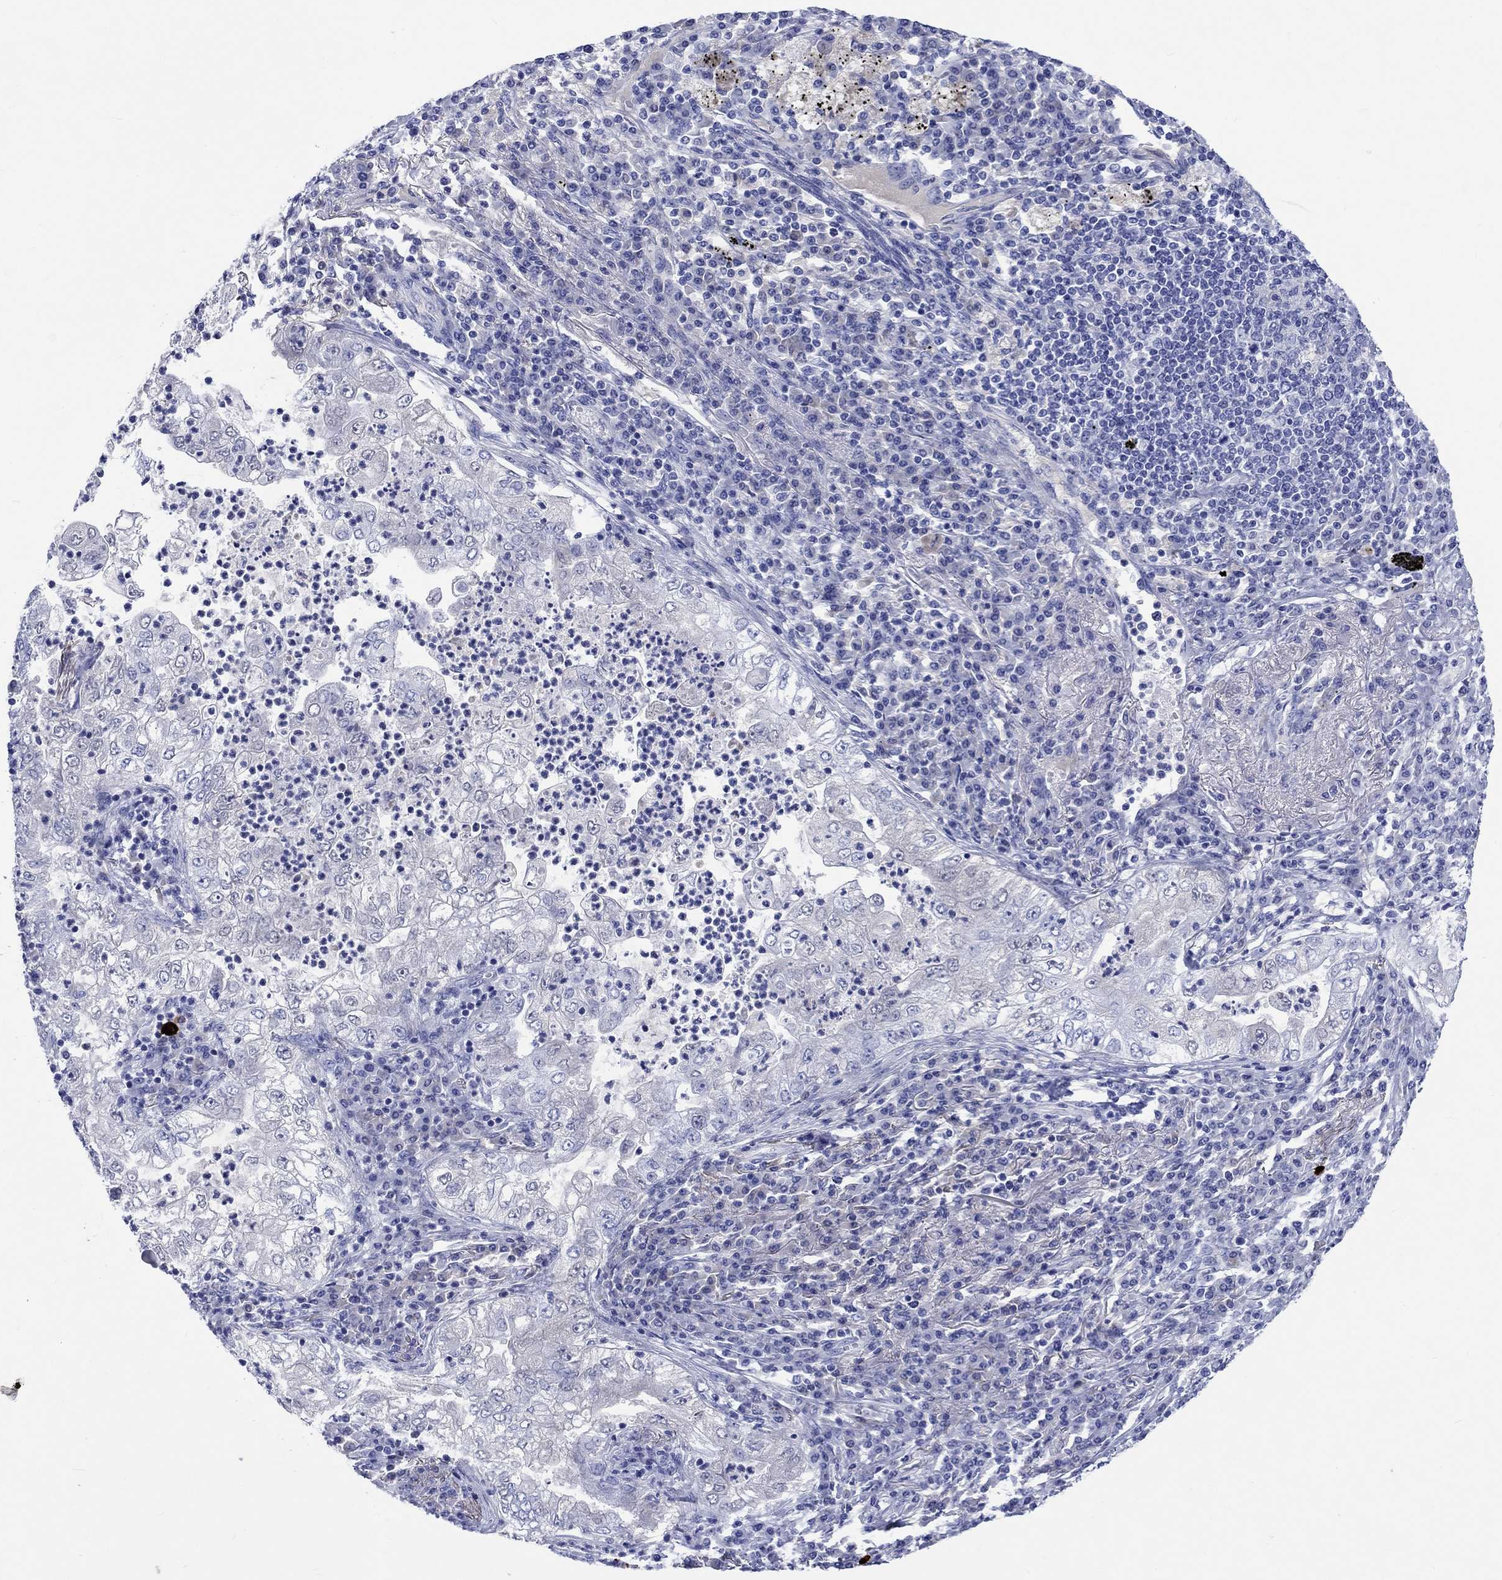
{"staining": {"intensity": "negative", "quantity": "none", "location": "none"}, "tissue": "lung cancer", "cell_type": "Tumor cells", "image_type": "cancer", "snomed": [{"axis": "morphology", "description": "Adenocarcinoma, NOS"}, {"axis": "topography", "description": "Lung"}], "caption": "DAB immunohistochemical staining of human lung cancer demonstrates no significant positivity in tumor cells.", "gene": "CACNG3", "patient": {"sex": "female", "age": 73}}